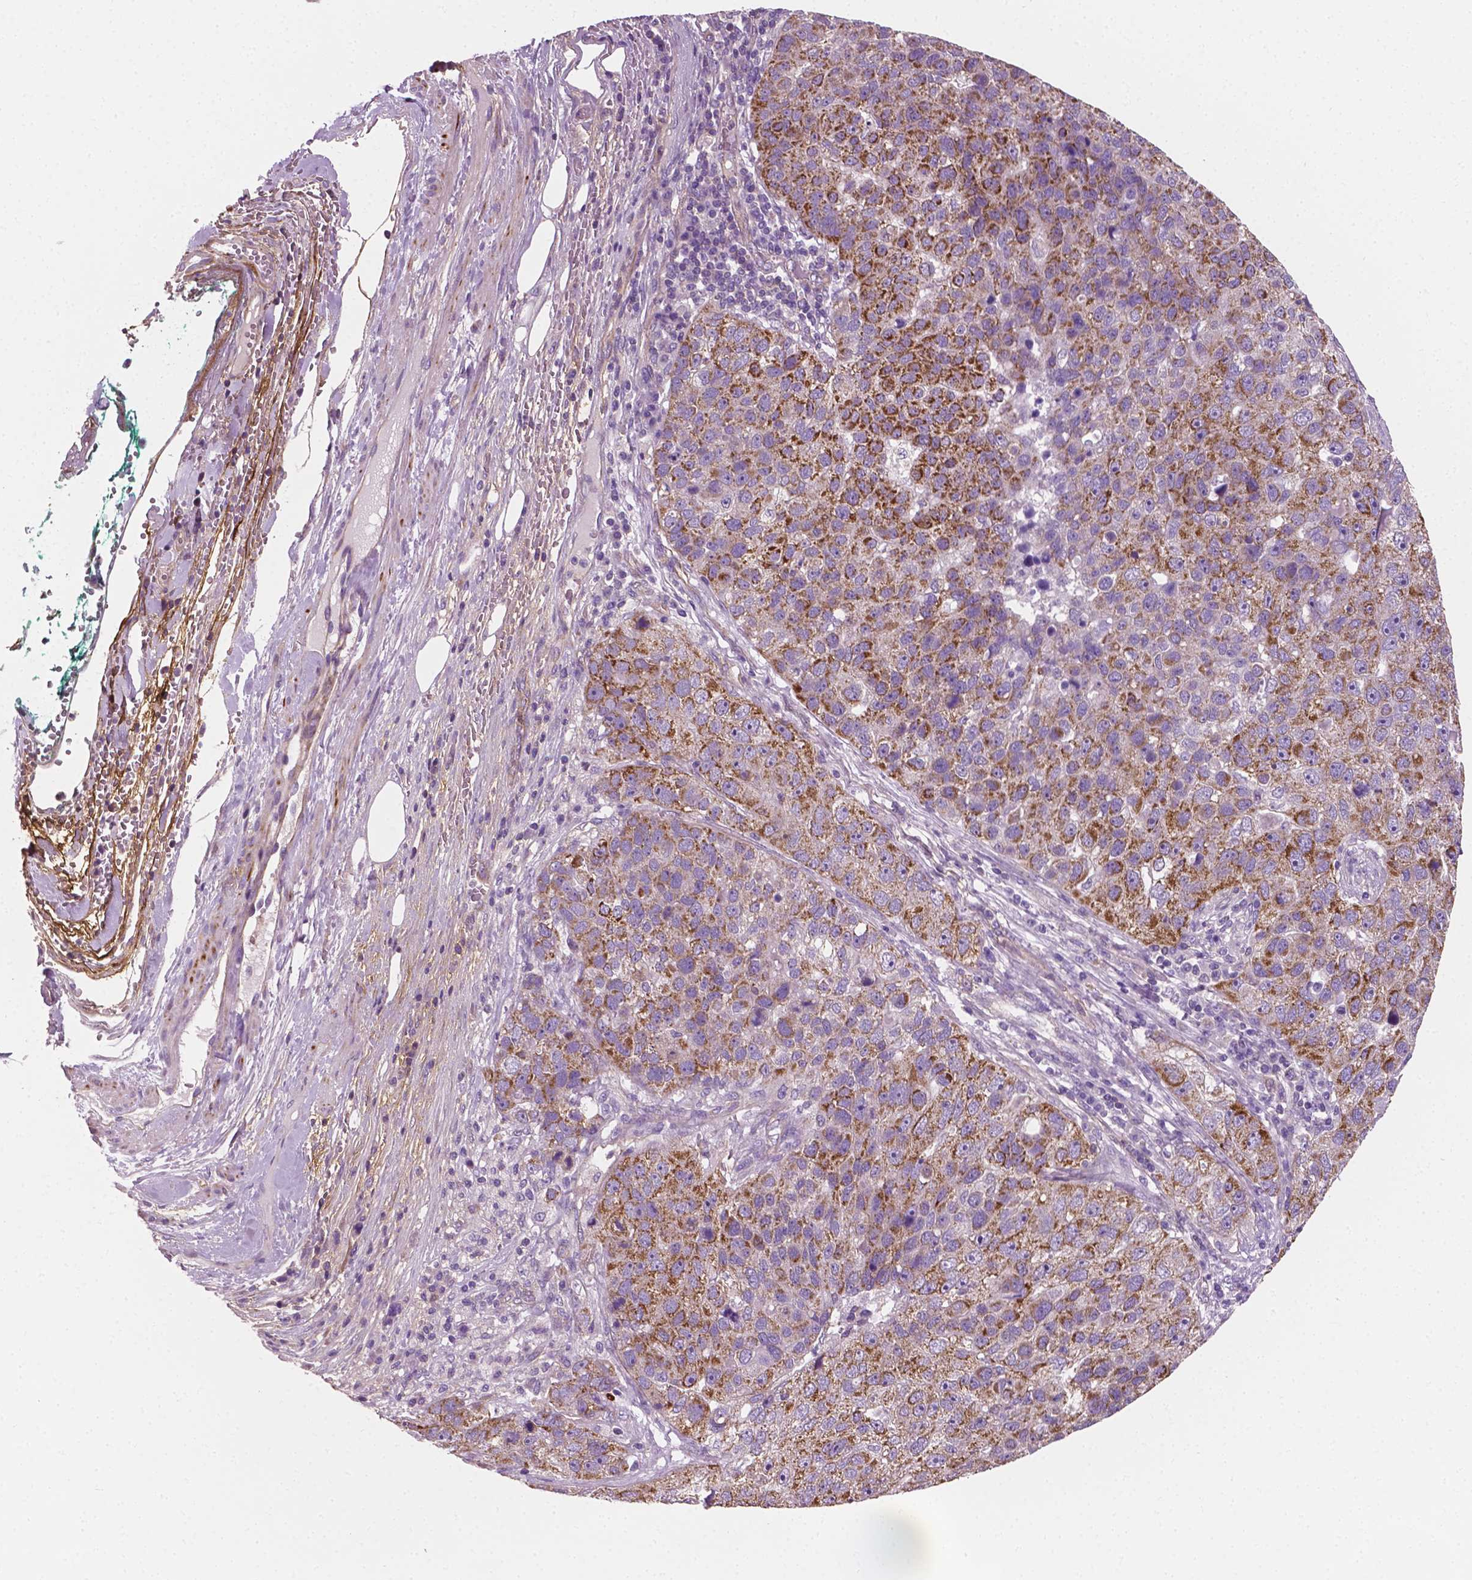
{"staining": {"intensity": "moderate", "quantity": "25%-75%", "location": "cytoplasmic/membranous"}, "tissue": "pancreatic cancer", "cell_type": "Tumor cells", "image_type": "cancer", "snomed": [{"axis": "morphology", "description": "Adenocarcinoma, NOS"}, {"axis": "topography", "description": "Pancreas"}], "caption": "The image displays staining of pancreatic adenocarcinoma, revealing moderate cytoplasmic/membranous protein staining (brown color) within tumor cells.", "gene": "PTX3", "patient": {"sex": "female", "age": 61}}